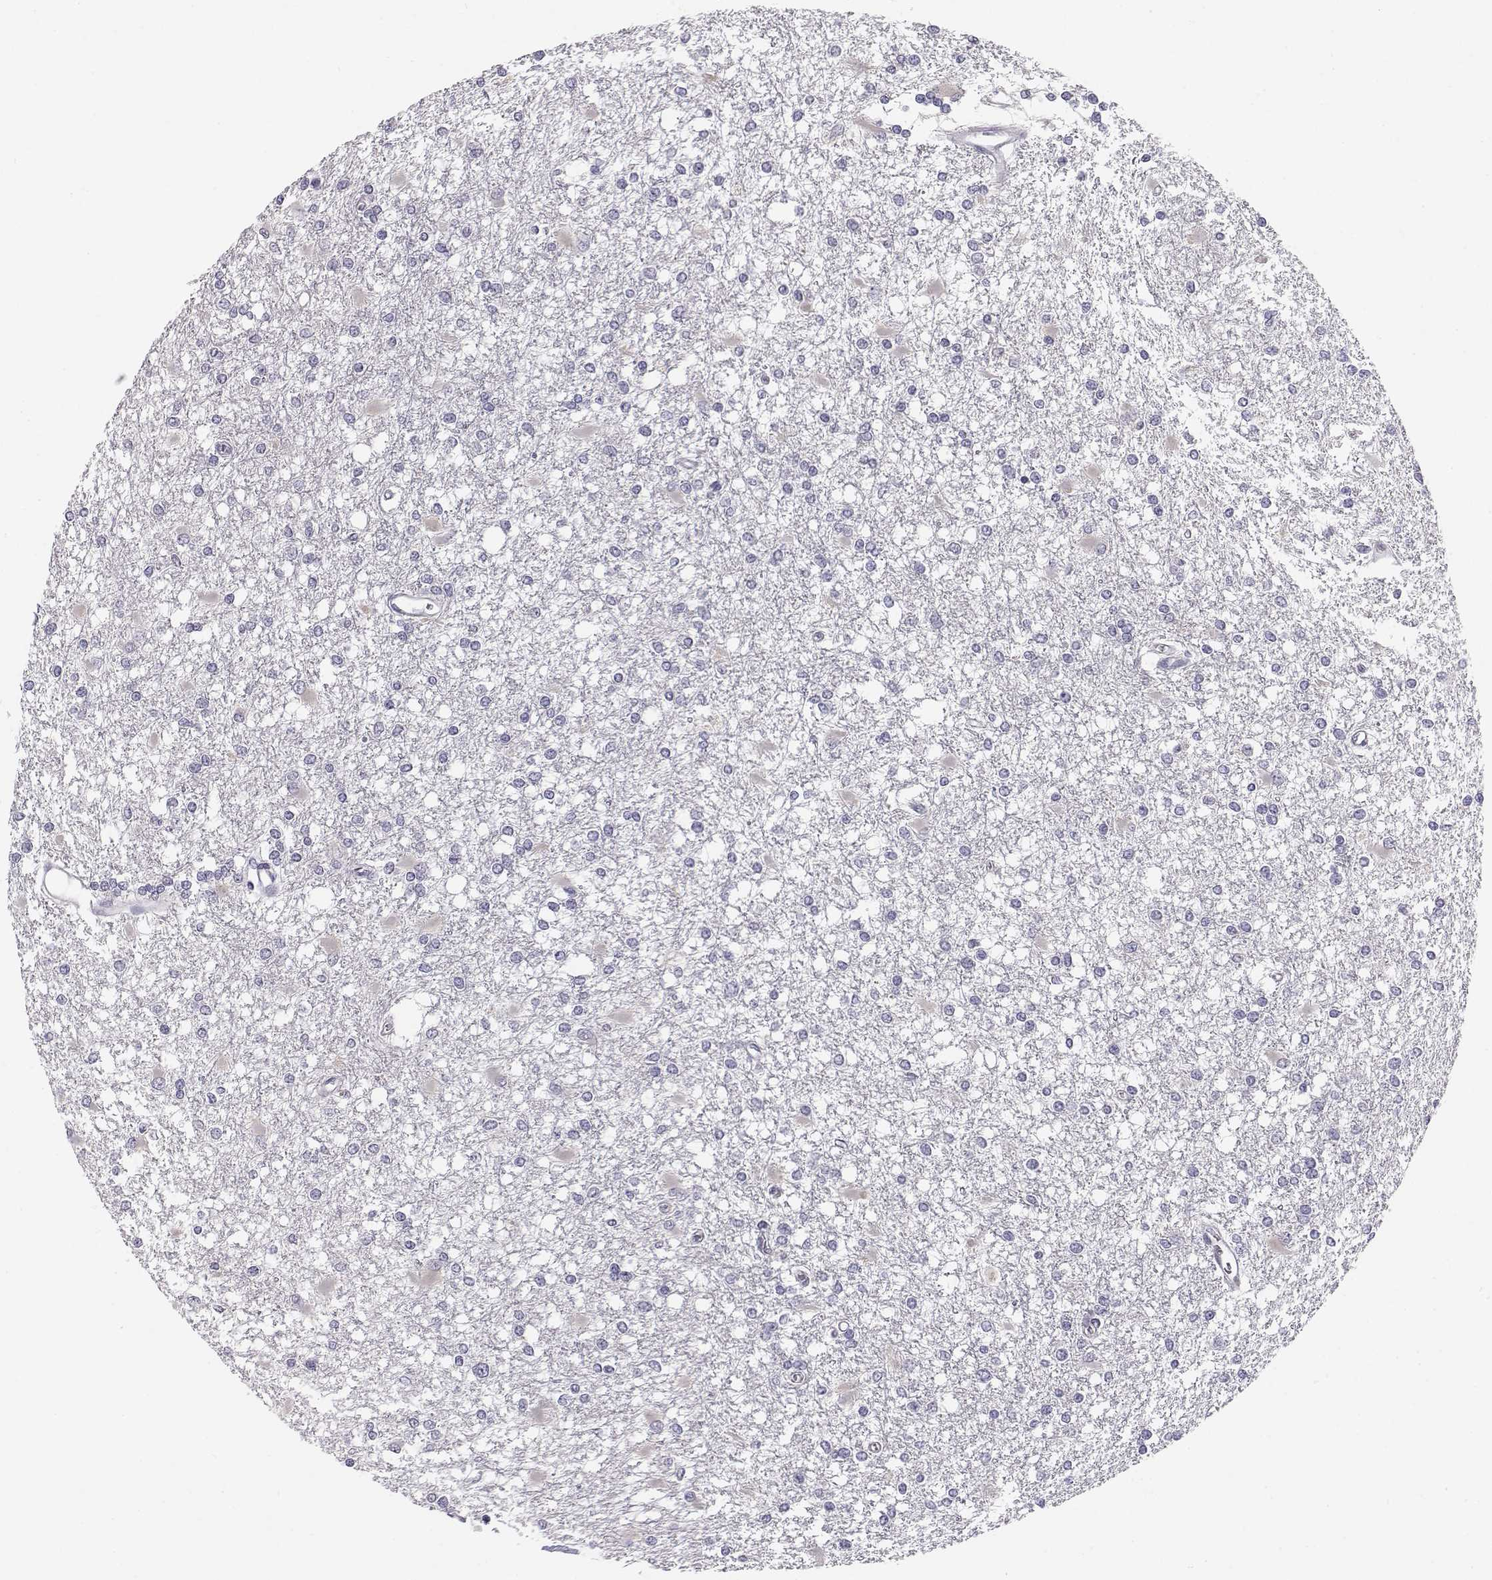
{"staining": {"intensity": "negative", "quantity": "none", "location": "none"}, "tissue": "glioma", "cell_type": "Tumor cells", "image_type": "cancer", "snomed": [{"axis": "morphology", "description": "Glioma, malignant, High grade"}, {"axis": "topography", "description": "Cerebral cortex"}], "caption": "Immunohistochemistry (IHC) of malignant glioma (high-grade) exhibits no expression in tumor cells. (DAB IHC, high magnification).", "gene": "ACSL6", "patient": {"sex": "male", "age": 79}}